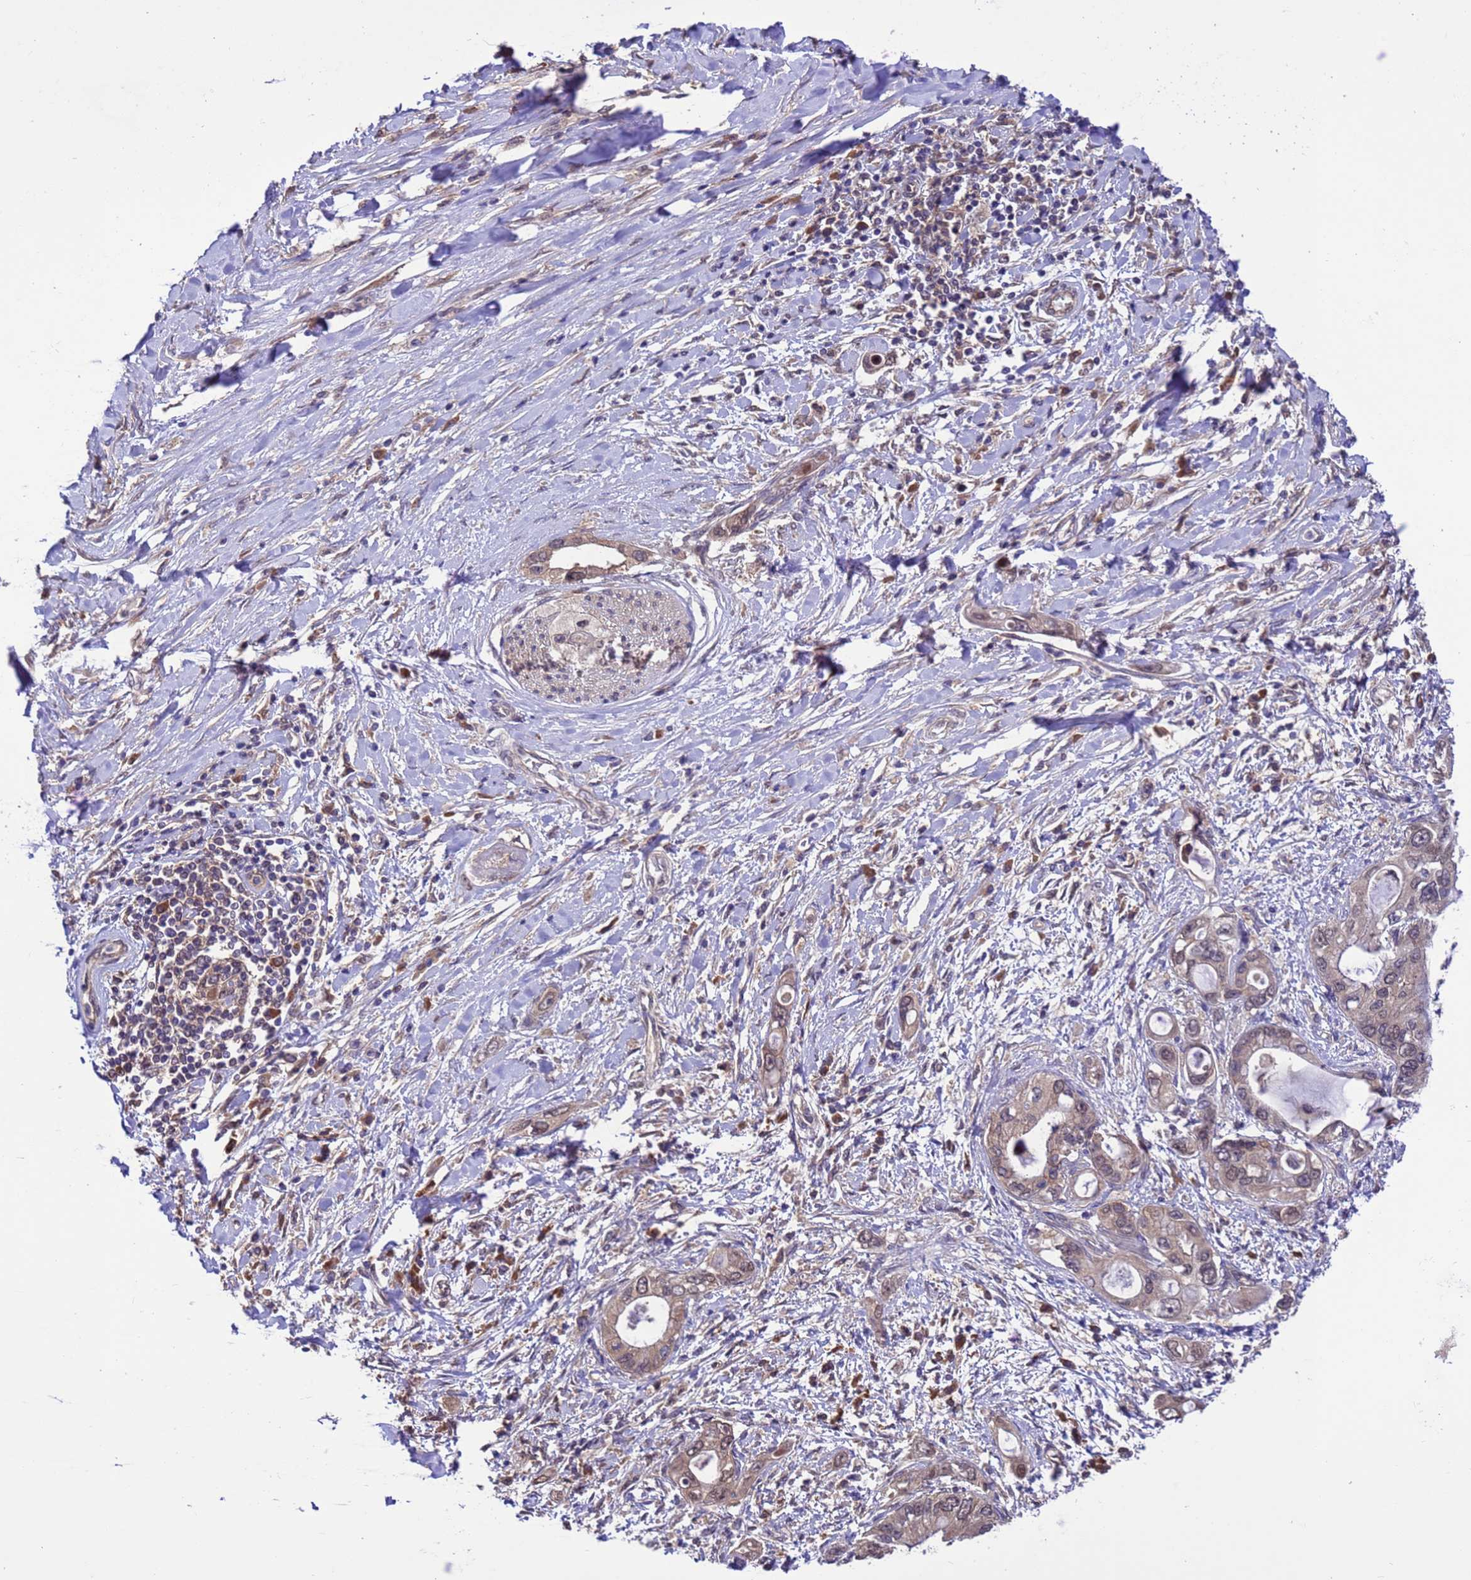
{"staining": {"intensity": "weak", "quantity": "25%-75%", "location": "cytoplasmic/membranous,nuclear"}, "tissue": "pancreatic cancer", "cell_type": "Tumor cells", "image_type": "cancer", "snomed": [{"axis": "morphology", "description": "Inflammation, NOS"}, {"axis": "morphology", "description": "Adenocarcinoma, NOS"}, {"axis": "topography", "description": "Pancreas"}], "caption": "The photomicrograph shows immunohistochemical staining of pancreatic cancer. There is weak cytoplasmic/membranous and nuclear expression is identified in about 25%-75% of tumor cells.", "gene": "ZFP69B", "patient": {"sex": "female", "age": 56}}